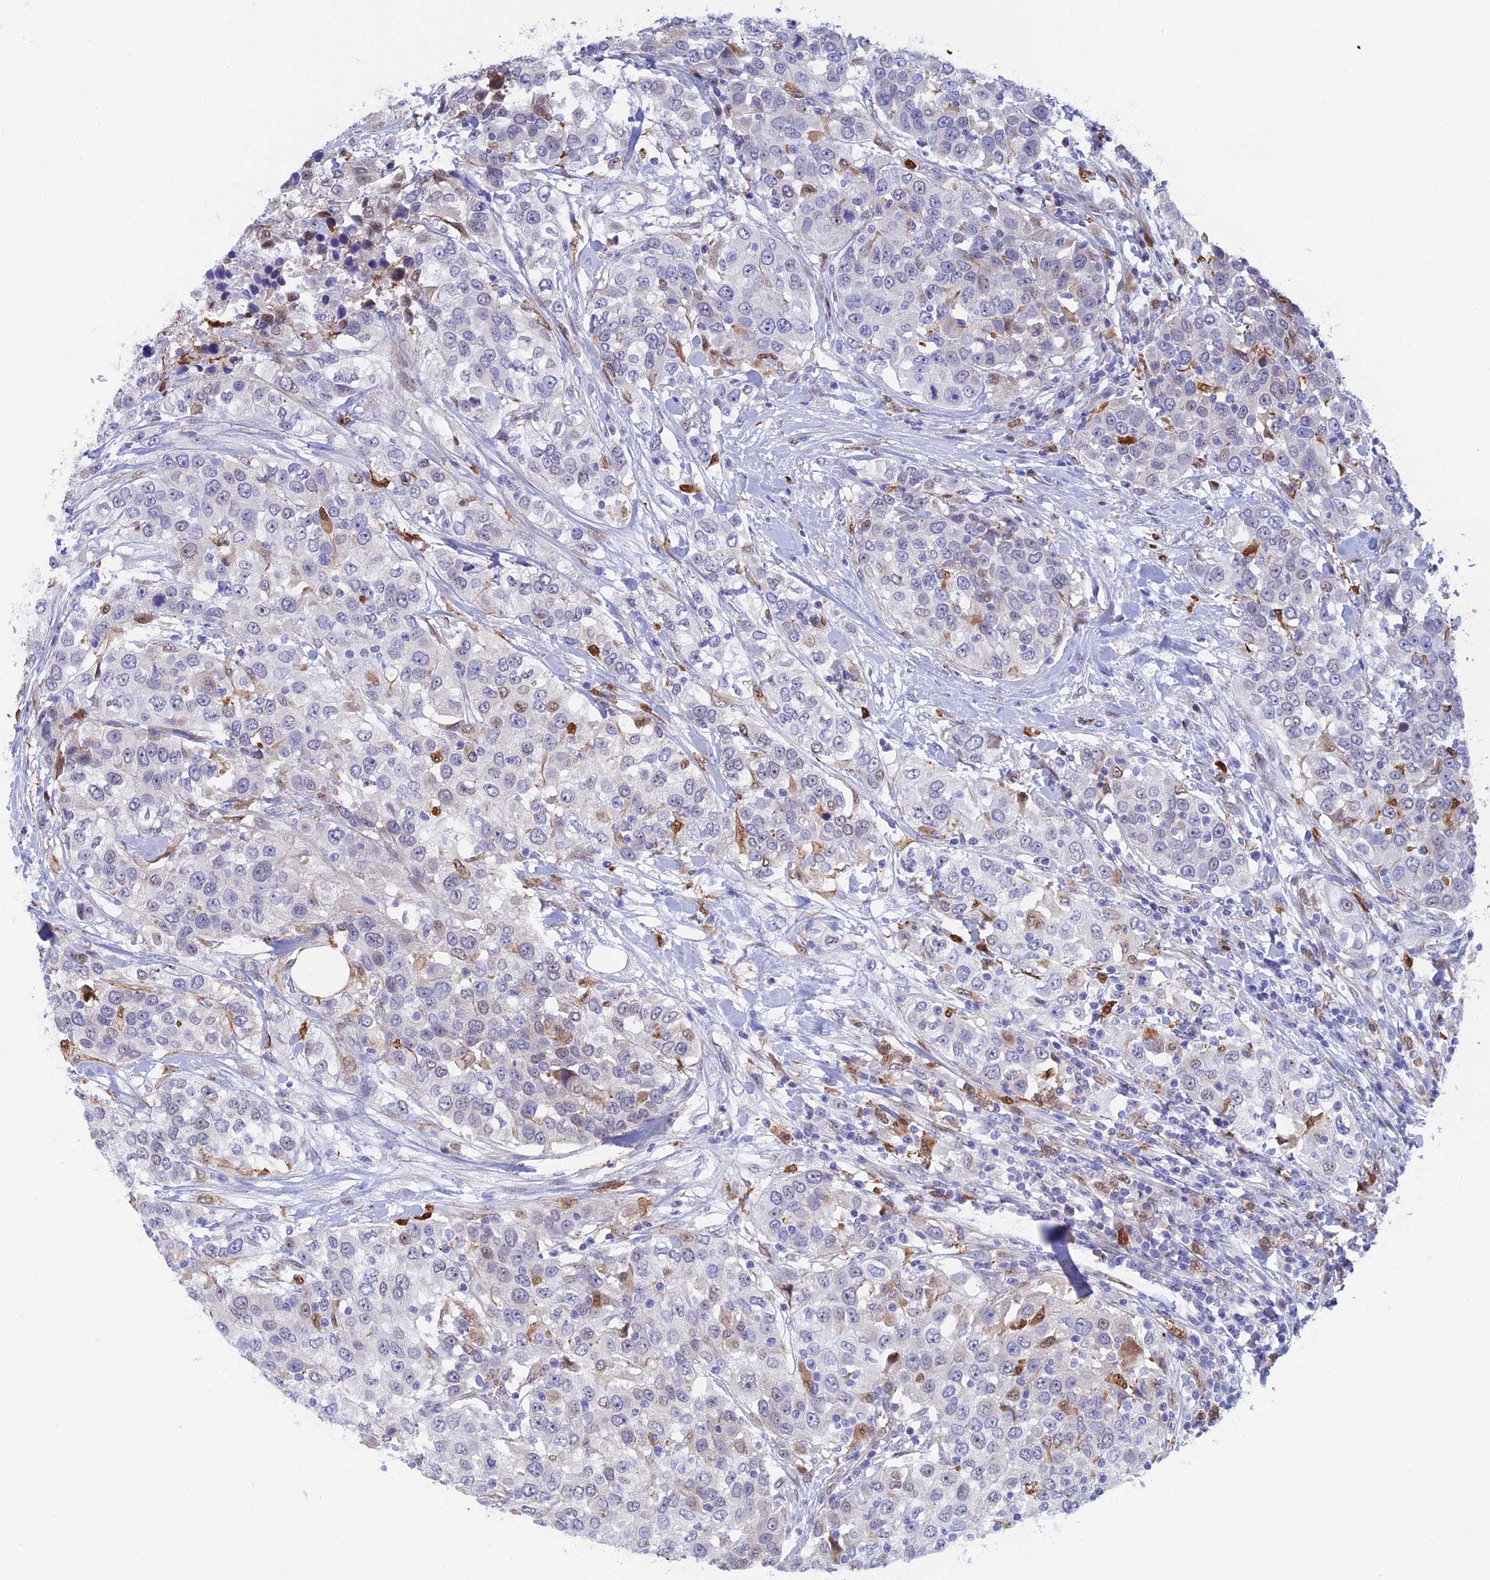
{"staining": {"intensity": "moderate", "quantity": "<25%", "location": "nuclear"}, "tissue": "urothelial cancer", "cell_type": "Tumor cells", "image_type": "cancer", "snomed": [{"axis": "morphology", "description": "Urothelial carcinoma, High grade"}, {"axis": "topography", "description": "Urinary bladder"}], "caption": "The histopathology image shows a brown stain indicating the presence of a protein in the nuclear of tumor cells in urothelial carcinoma (high-grade).", "gene": "SLC26A1", "patient": {"sex": "female", "age": 80}}